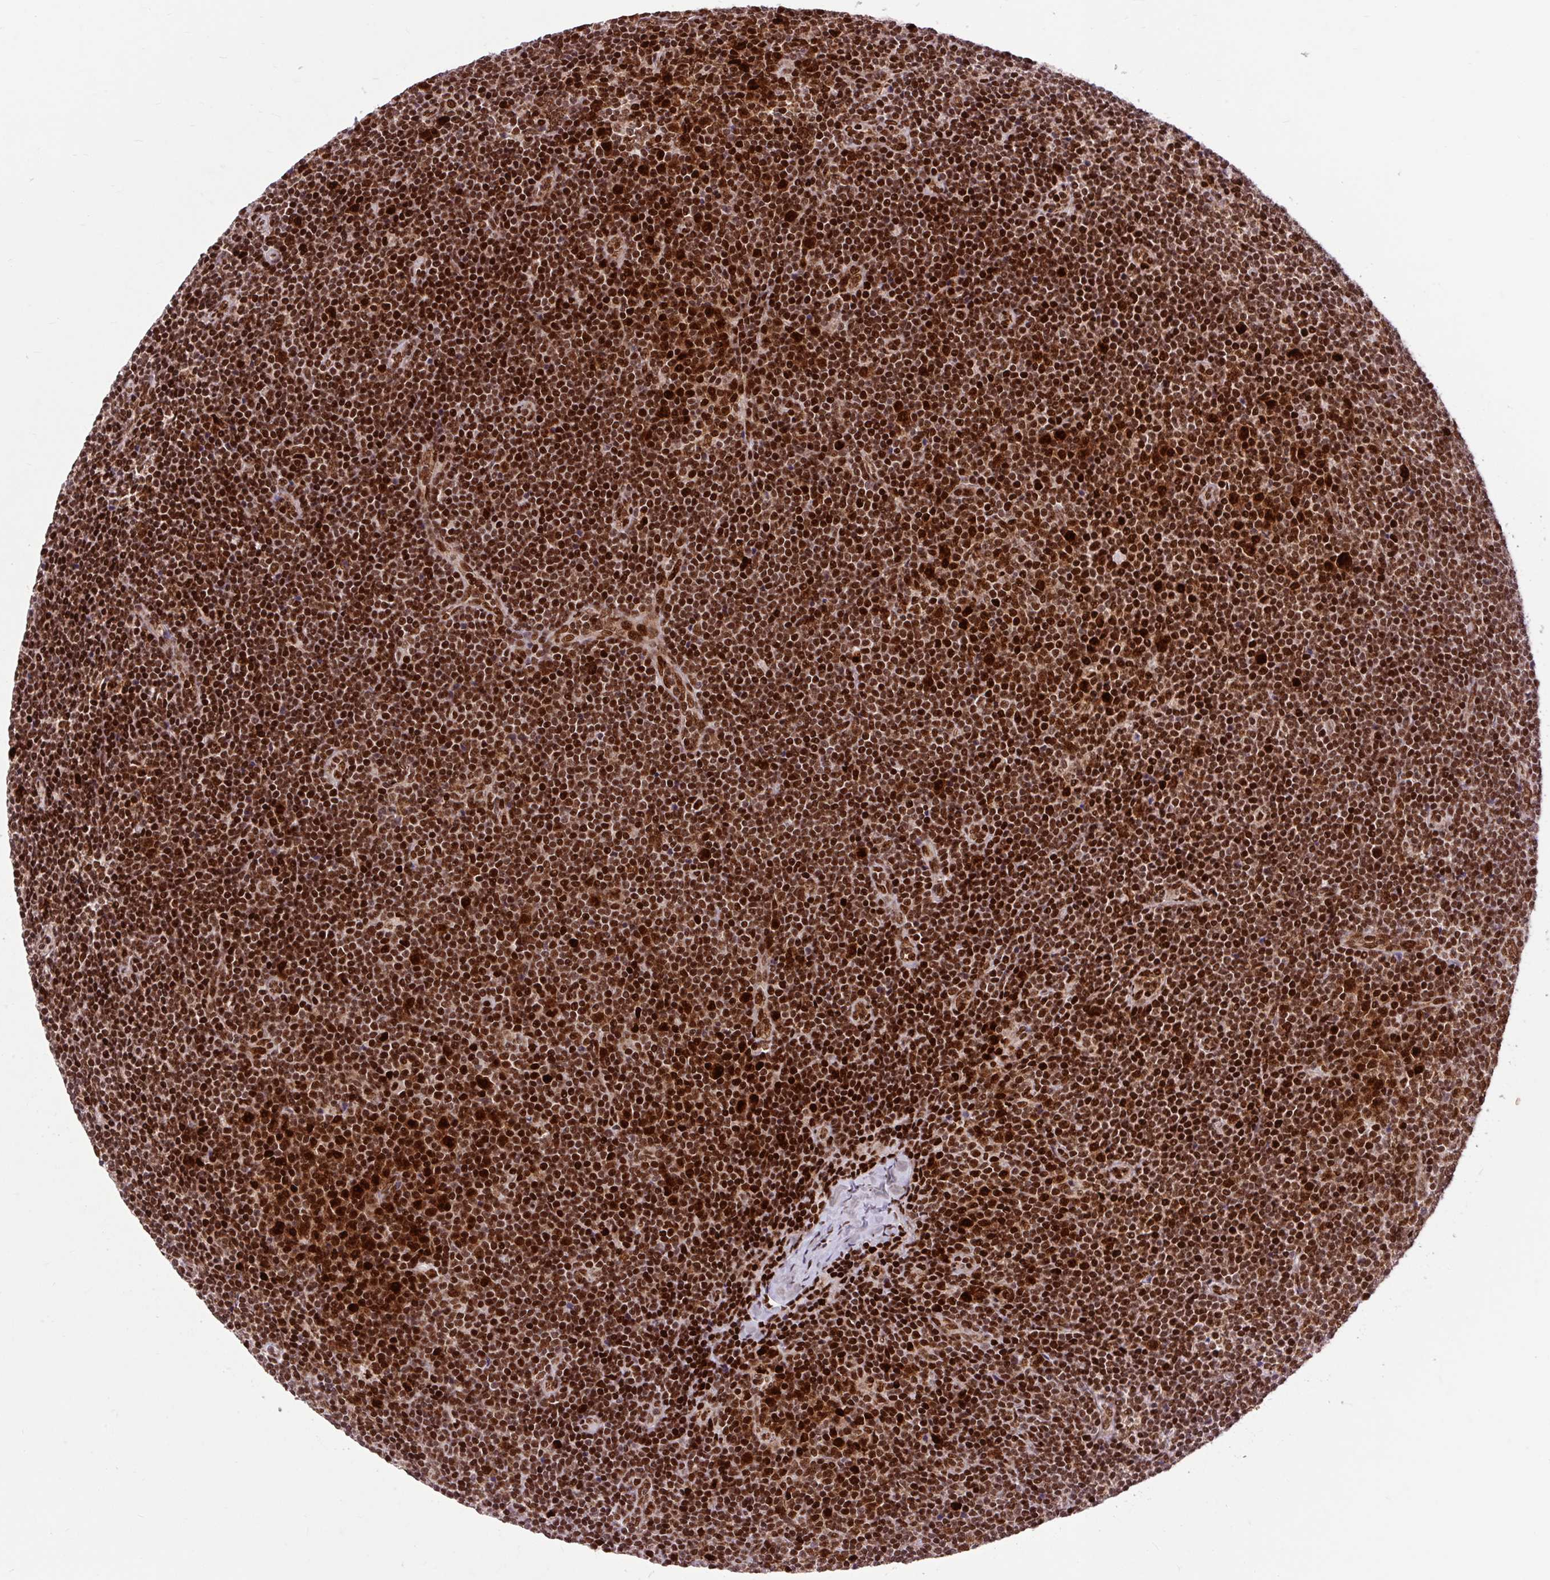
{"staining": {"intensity": "strong", "quantity": ">75%", "location": "nuclear"}, "tissue": "lymphoma", "cell_type": "Tumor cells", "image_type": "cancer", "snomed": [{"axis": "morphology", "description": "Malignant lymphoma, non-Hodgkin's type, Low grade"}, {"axis": "topography", "description": "Lymph node"}], "caption": "Human lymphoma stained with a brown dye reveals strong nuclear positive positivity in approximately >75% of tumor cells.", "gene": "FUS", "patient": {"sex": "male", "age": 48}}